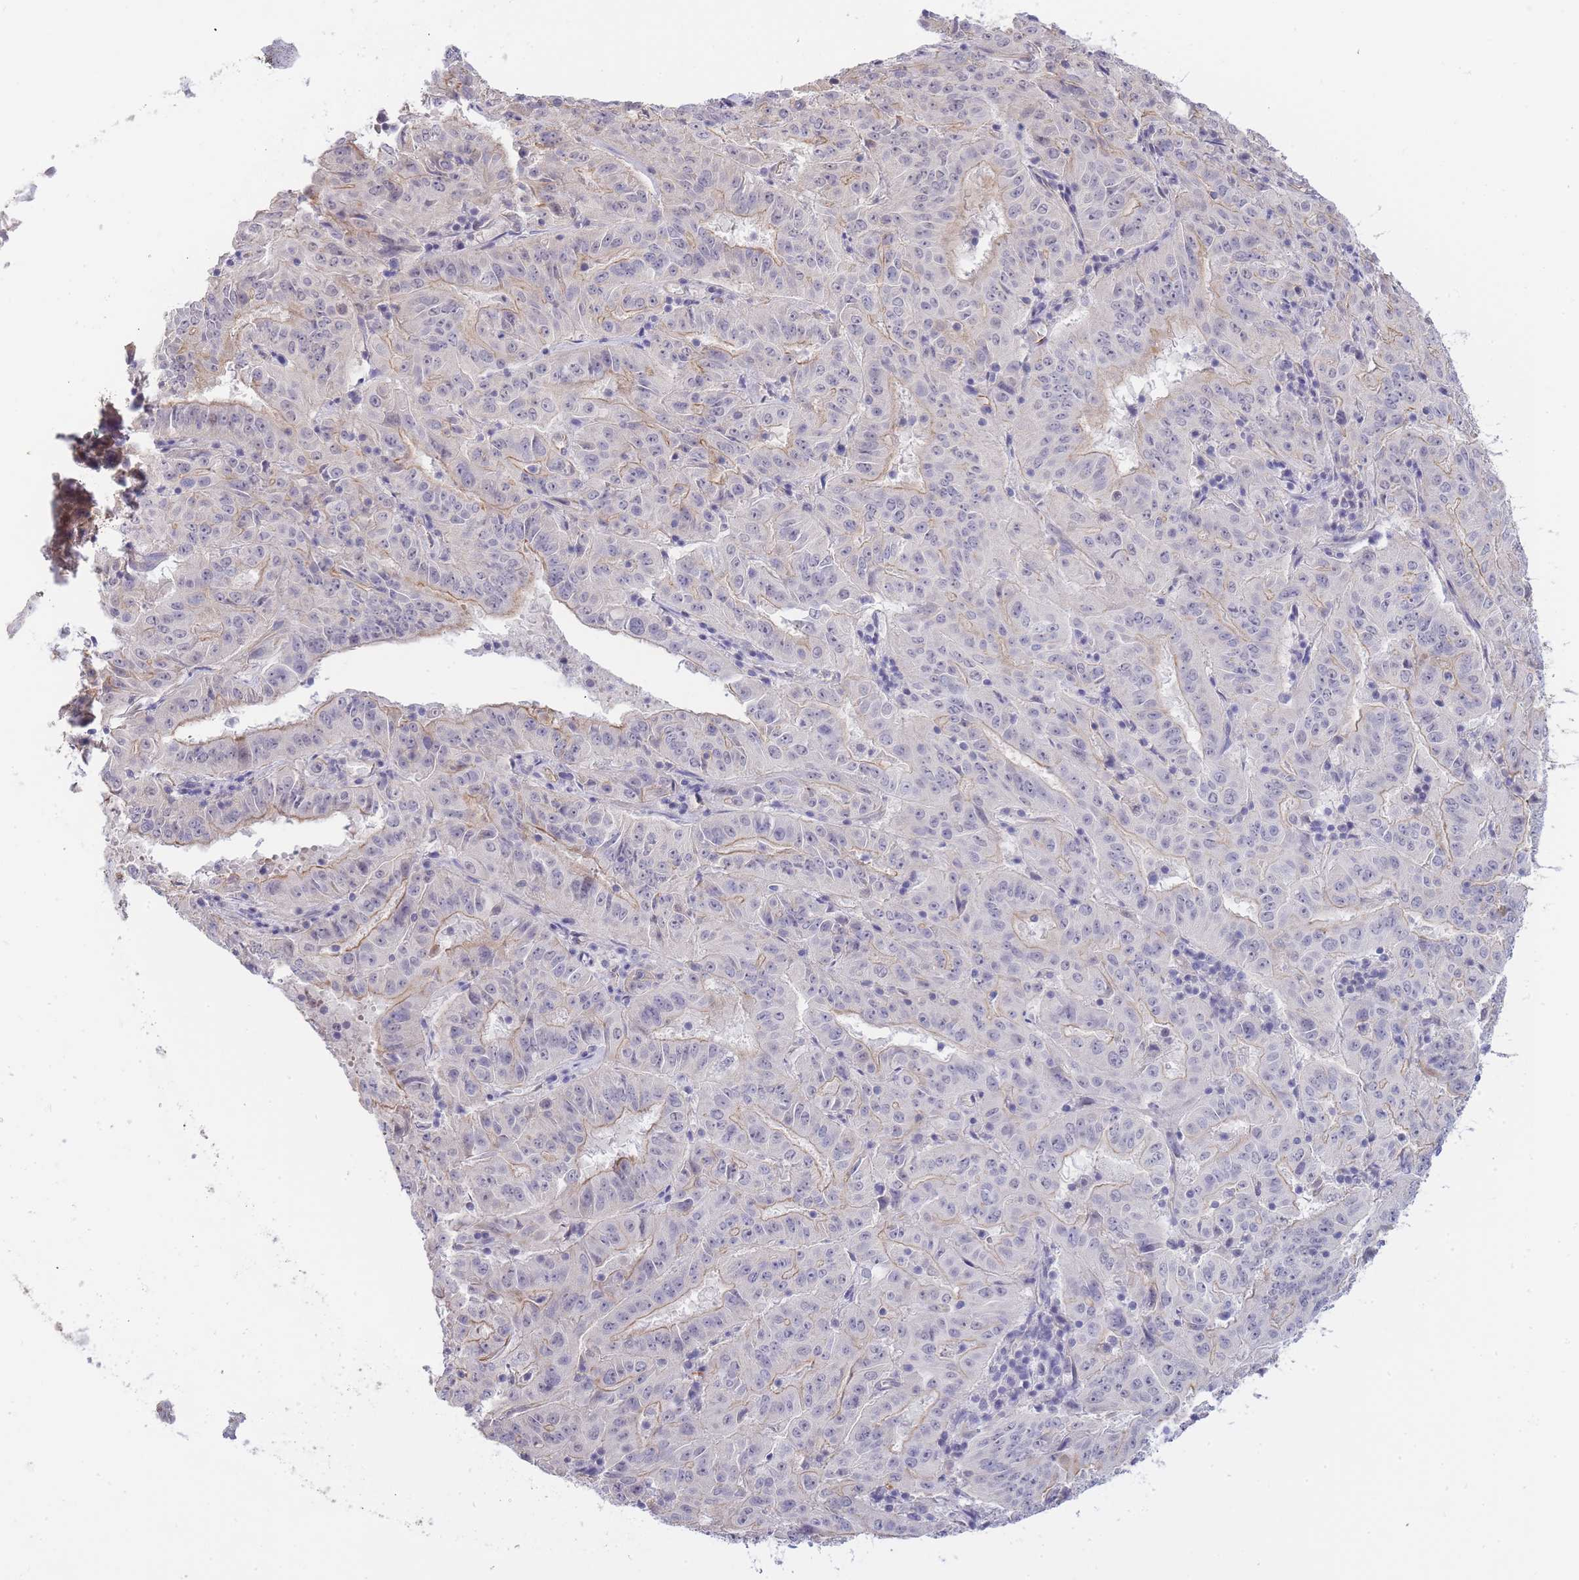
{"staining": {"intensity": "weak", "quantity": "<25%", "location": "cytoplasmic/membranous"}, "tissue": "pancreatic cancer", "cell_type": "Tumor cells", "image_type": "cancer", "snomed": [{"axis": "morphology", "description": "Adenocarcinoma, NOS"}, {"axis": "topography", "description": "Pancreas"}], "caption": "Tumor cells show no significant protein staining in adenocarcinoma (pancreatic). (DAB (3,3'-diaminobenzidine) IHC with hematoxylin counter stain).", "gene": "C19orf25", "patient": {"sex": "male", "age": 63}}